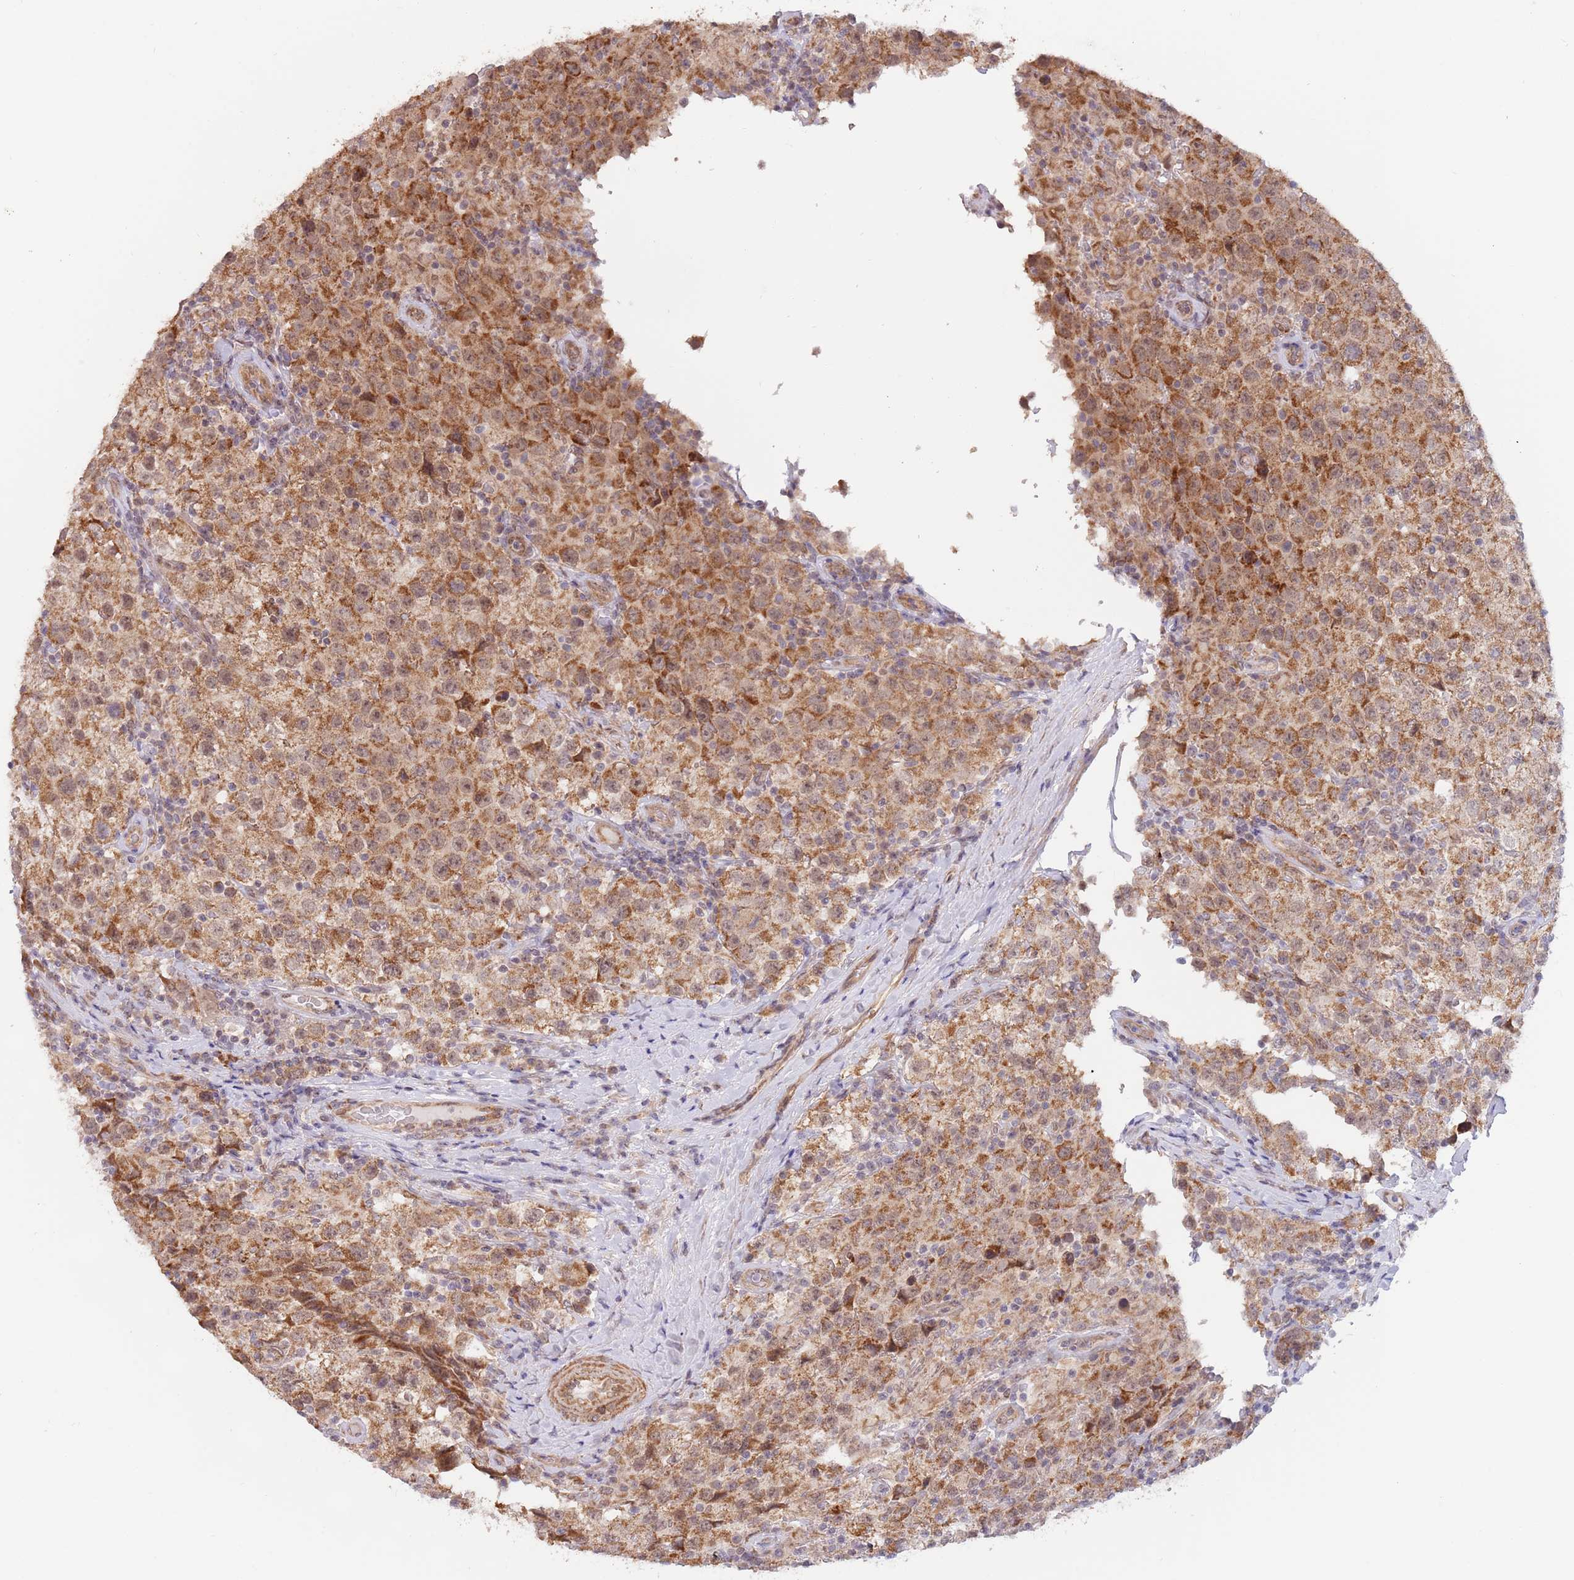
{"staining": {"intensity": "moderate", "quantity": ">75%", "location": "cytoplasmic/membranous"}, "tissue": "testis cancer", "cell_type": "Tumor cells", "image_type": "cancer", "snomed": [{"axis": "morphology", "description": "Seminoma, NOS"}, {"axis": "morphology", "description": "Carcinoma, Embryonal, NOS"}, {"axis": "topography", "description": "Testis"}], "caption": "Human testis cancer (seminoma) stained with a brown dye reveals moderate cytoplasmic/membranous positive staining in about >75% of tumor cells.", "gene": "UQCC3", "patient": {"sex": "male", "age": 41}}